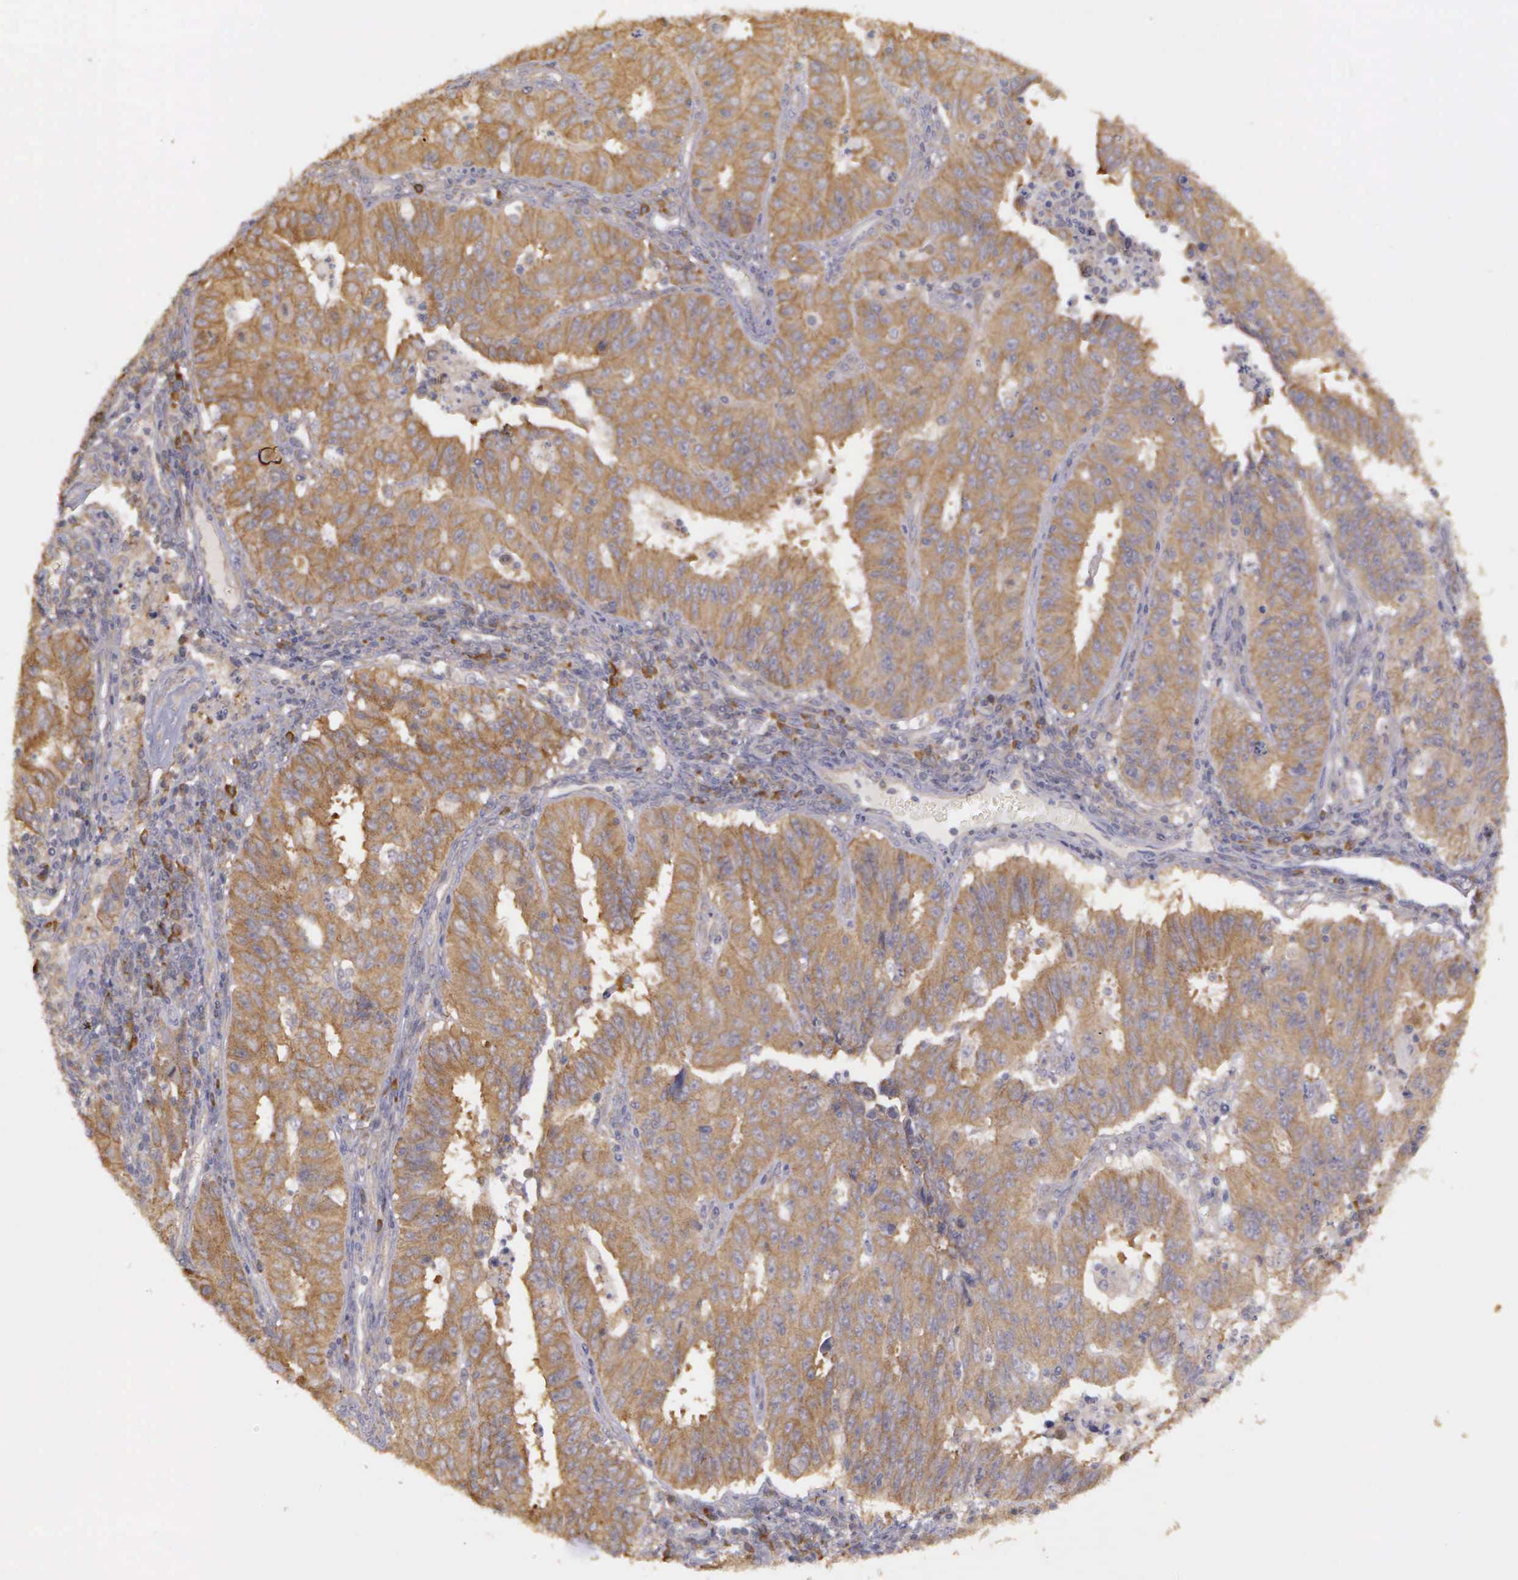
{"staining": {"intensity": "strong", "quantity": ">75%", "location": "cytoplasmic/membranous"}, "tissue": "endometrial cancer", "cell_type": "Tumor cells", "image_type": "cancer", "snomed": [{"axis": "morphology", "description": "Adenocarcinoma, NOS"}, {"axis": "topography", "description": "Endometrium"}], "caption": "Immunohistochemistry image of human adenocarcinoma (endometrial) stained for a protein (brown), which exhibits high levels of strong cytoplasmic/membranous expression in approximately >75% of tumor cells.", "gene": "EIF5", "patient": {"sex": "female", "age": 42}}